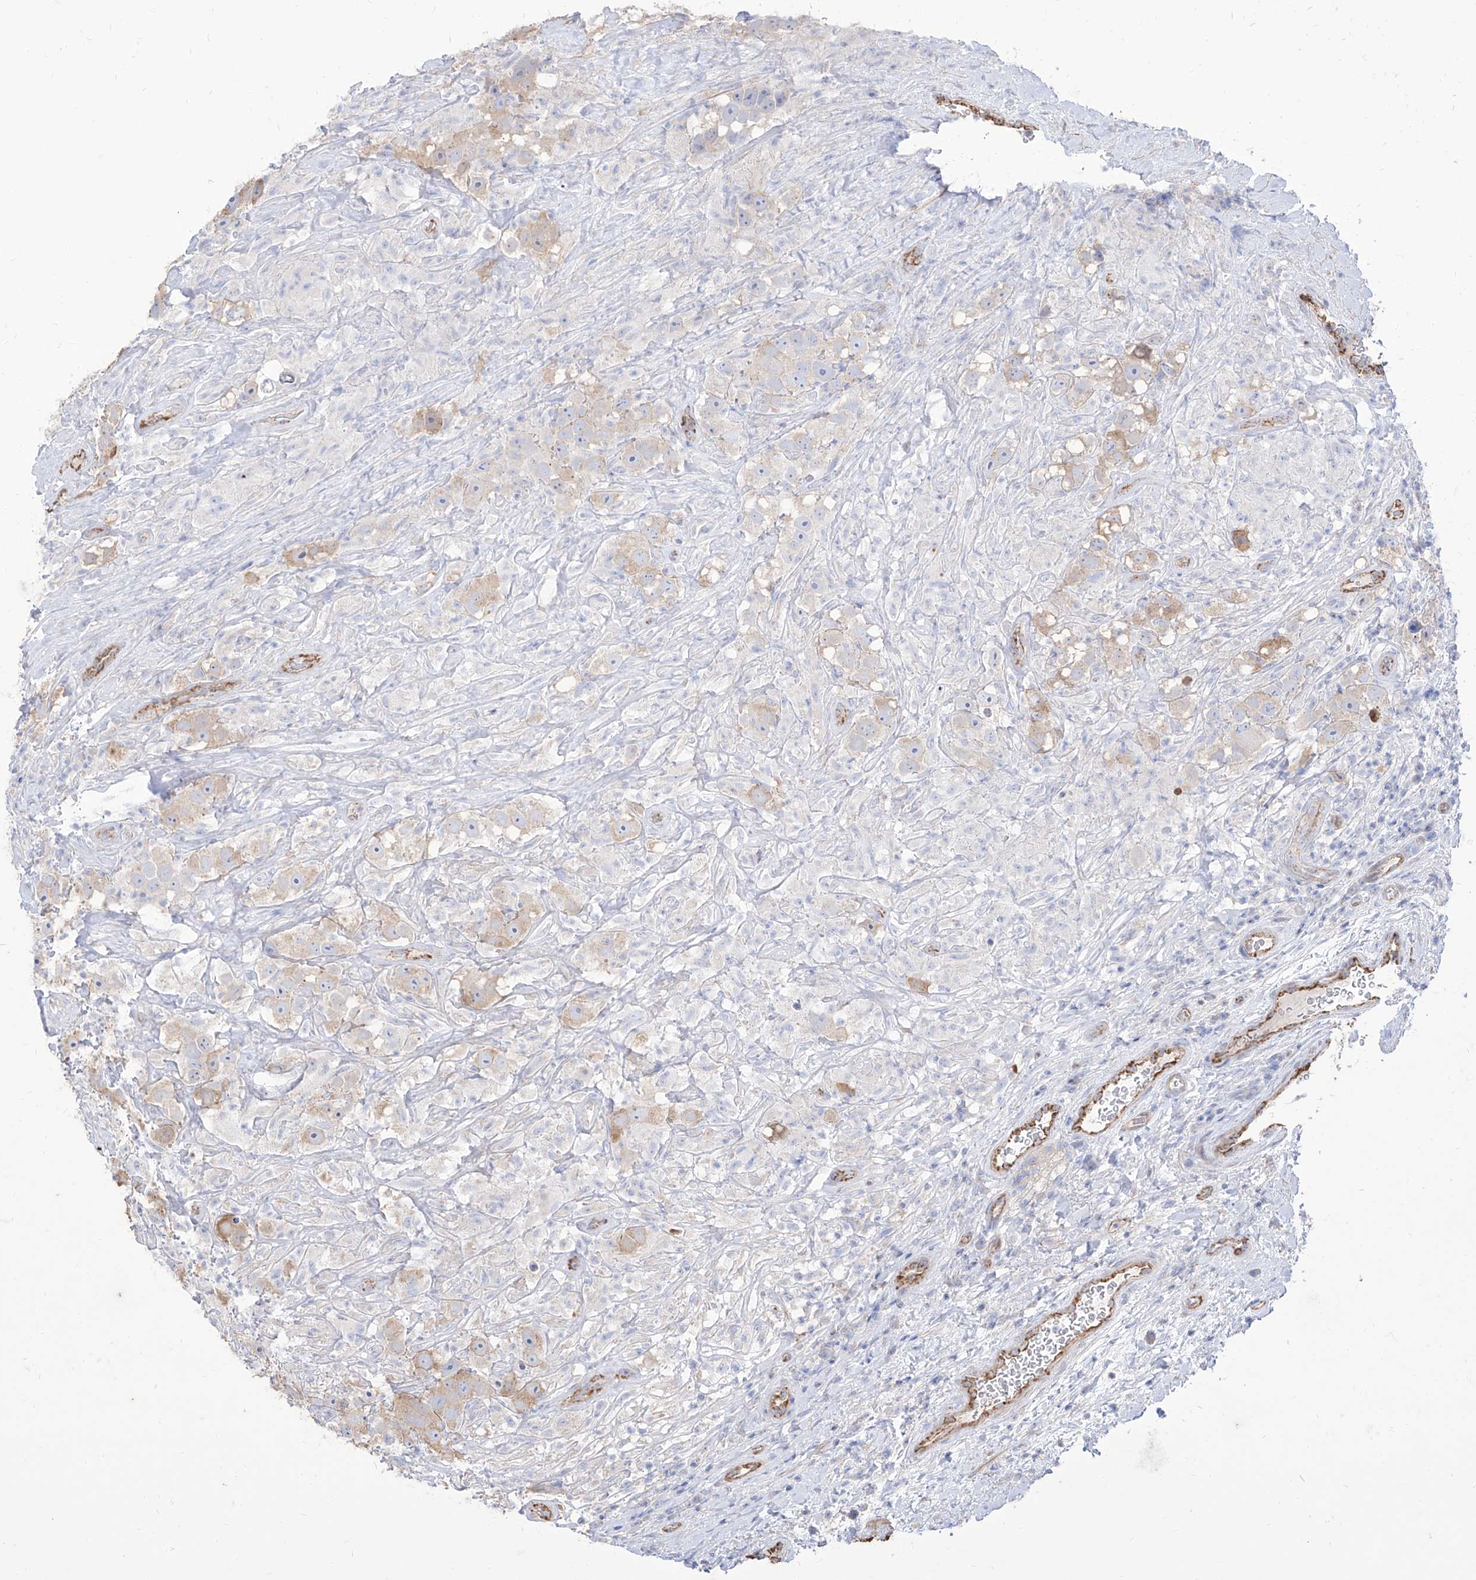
{"staining": {"intensity": "moderate", "quantity": "<25%", "location": "cytoplasmic/membranous"}, "tissue": "testis cancer", "cell_type": "Tumor cells", "image_type": "cancer", "snomed": [{"axis": "morphology", "description": "Seminoma, NOS"}, {"axis": "topography", "description": "Testis"}], "caption": "Immunohistochemical staining of human testis cancer (seminoma) demonstrates low levels of moderate cytoplasmic/membranous expression in approximately <25% of tumor cells.", "gene": "C1orf74", "patient": {"sex": "male", "age": 49}}